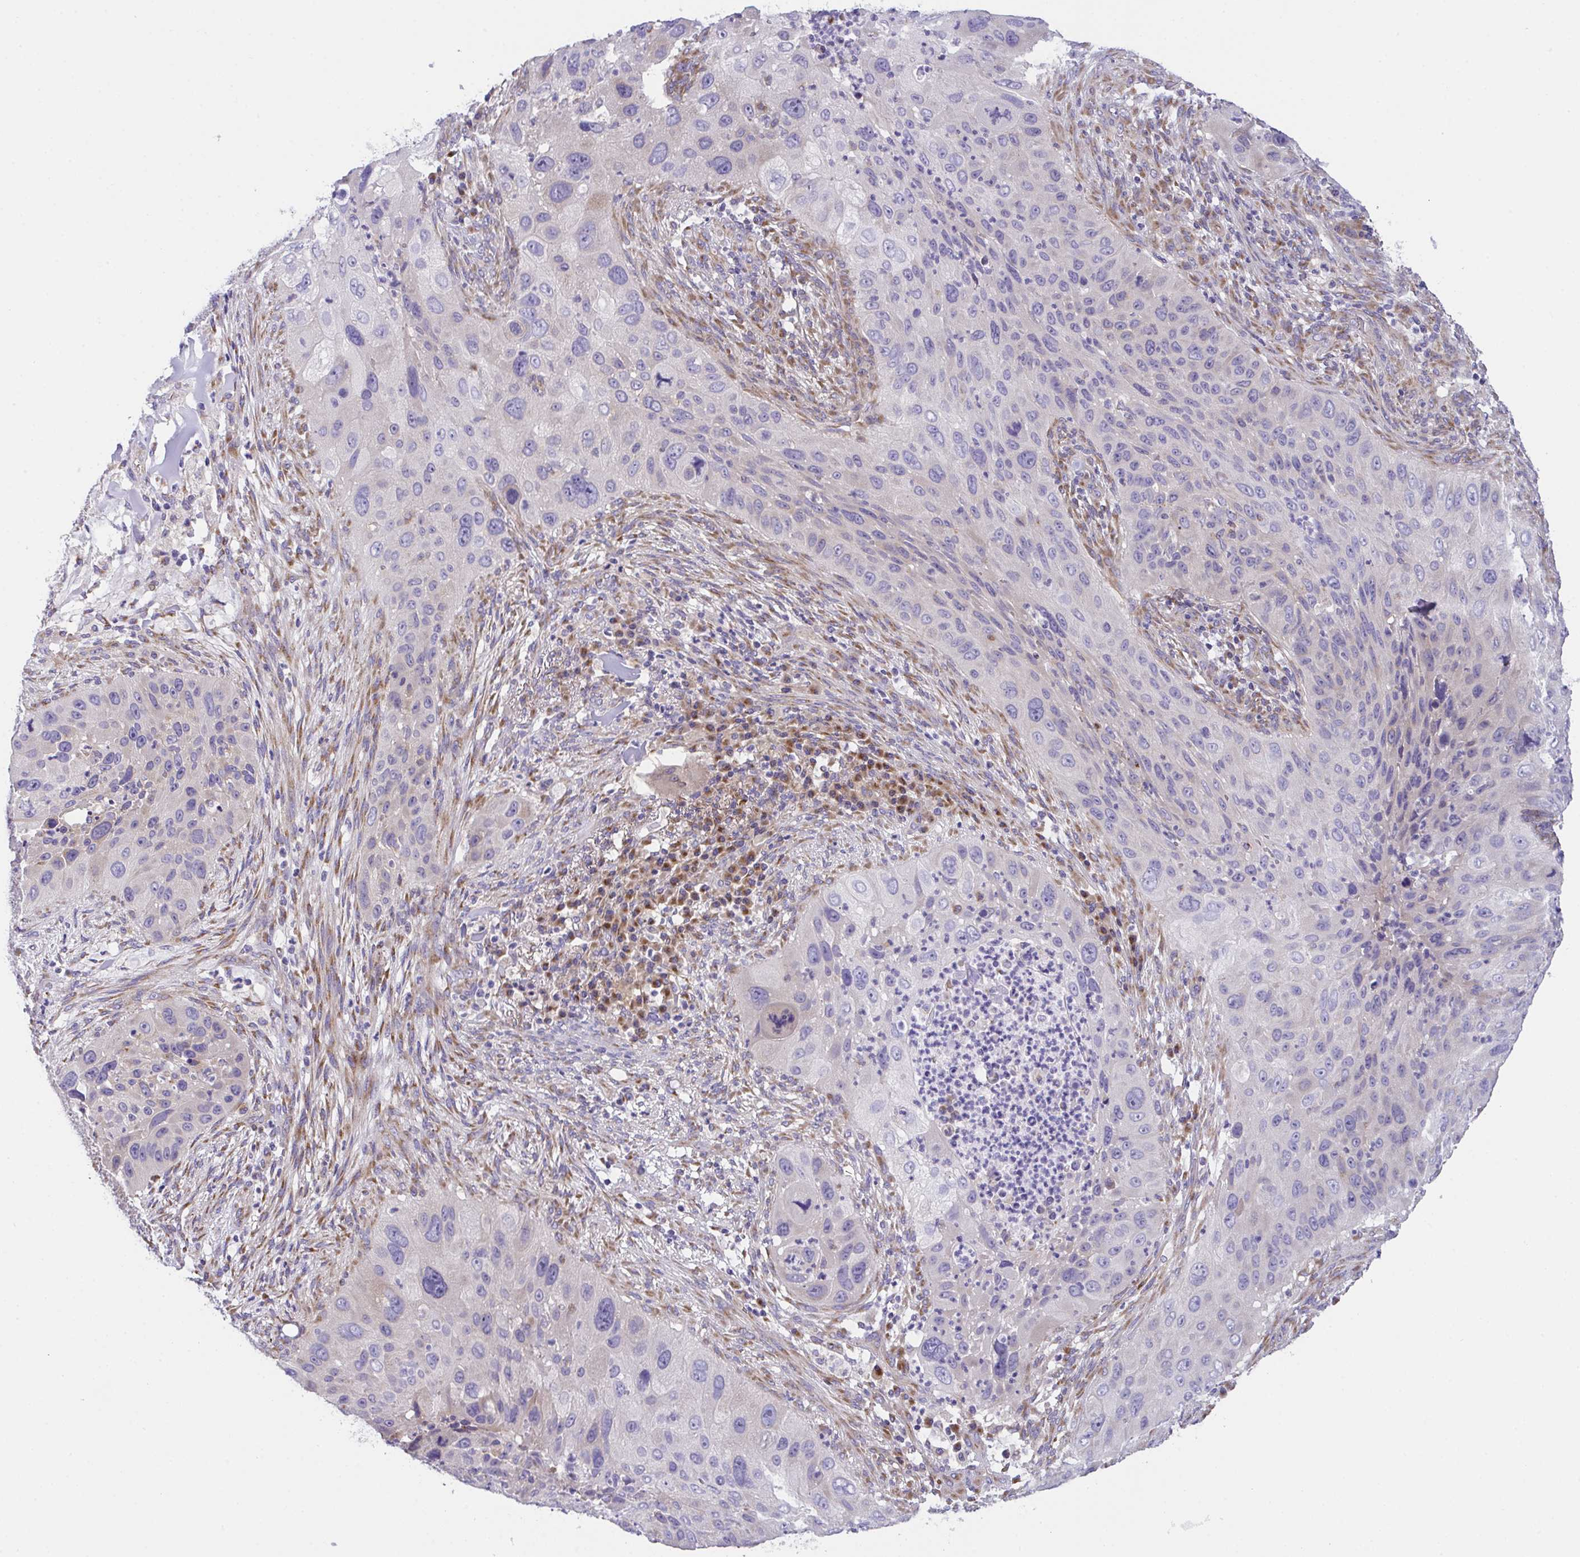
{"staining": {"intensity": "weak", "quantity": "25%-75%", "location": "cytoplasmic/membranous"}, "tissue": "lung cancer", "cell_type": "Tumor cells", "image_type": "cancer", "snomed": [{"axis": "morphology", "description": "Squamous cell carcinoma, NOS"}, {"axis": "topography", "description": "Lung"}], "caption": "Protein staining of lung cancer tissue reveals weak cytoplasmic/membranous staining in about 25%-75% of tumor cells. The protein of interest is stained brown, and the nuclei are stained in blue (DAB IHC with brightfield microscopy, high magnification).", "gene": "MIA3", "patient": {"sex": "male", "age": 63}}